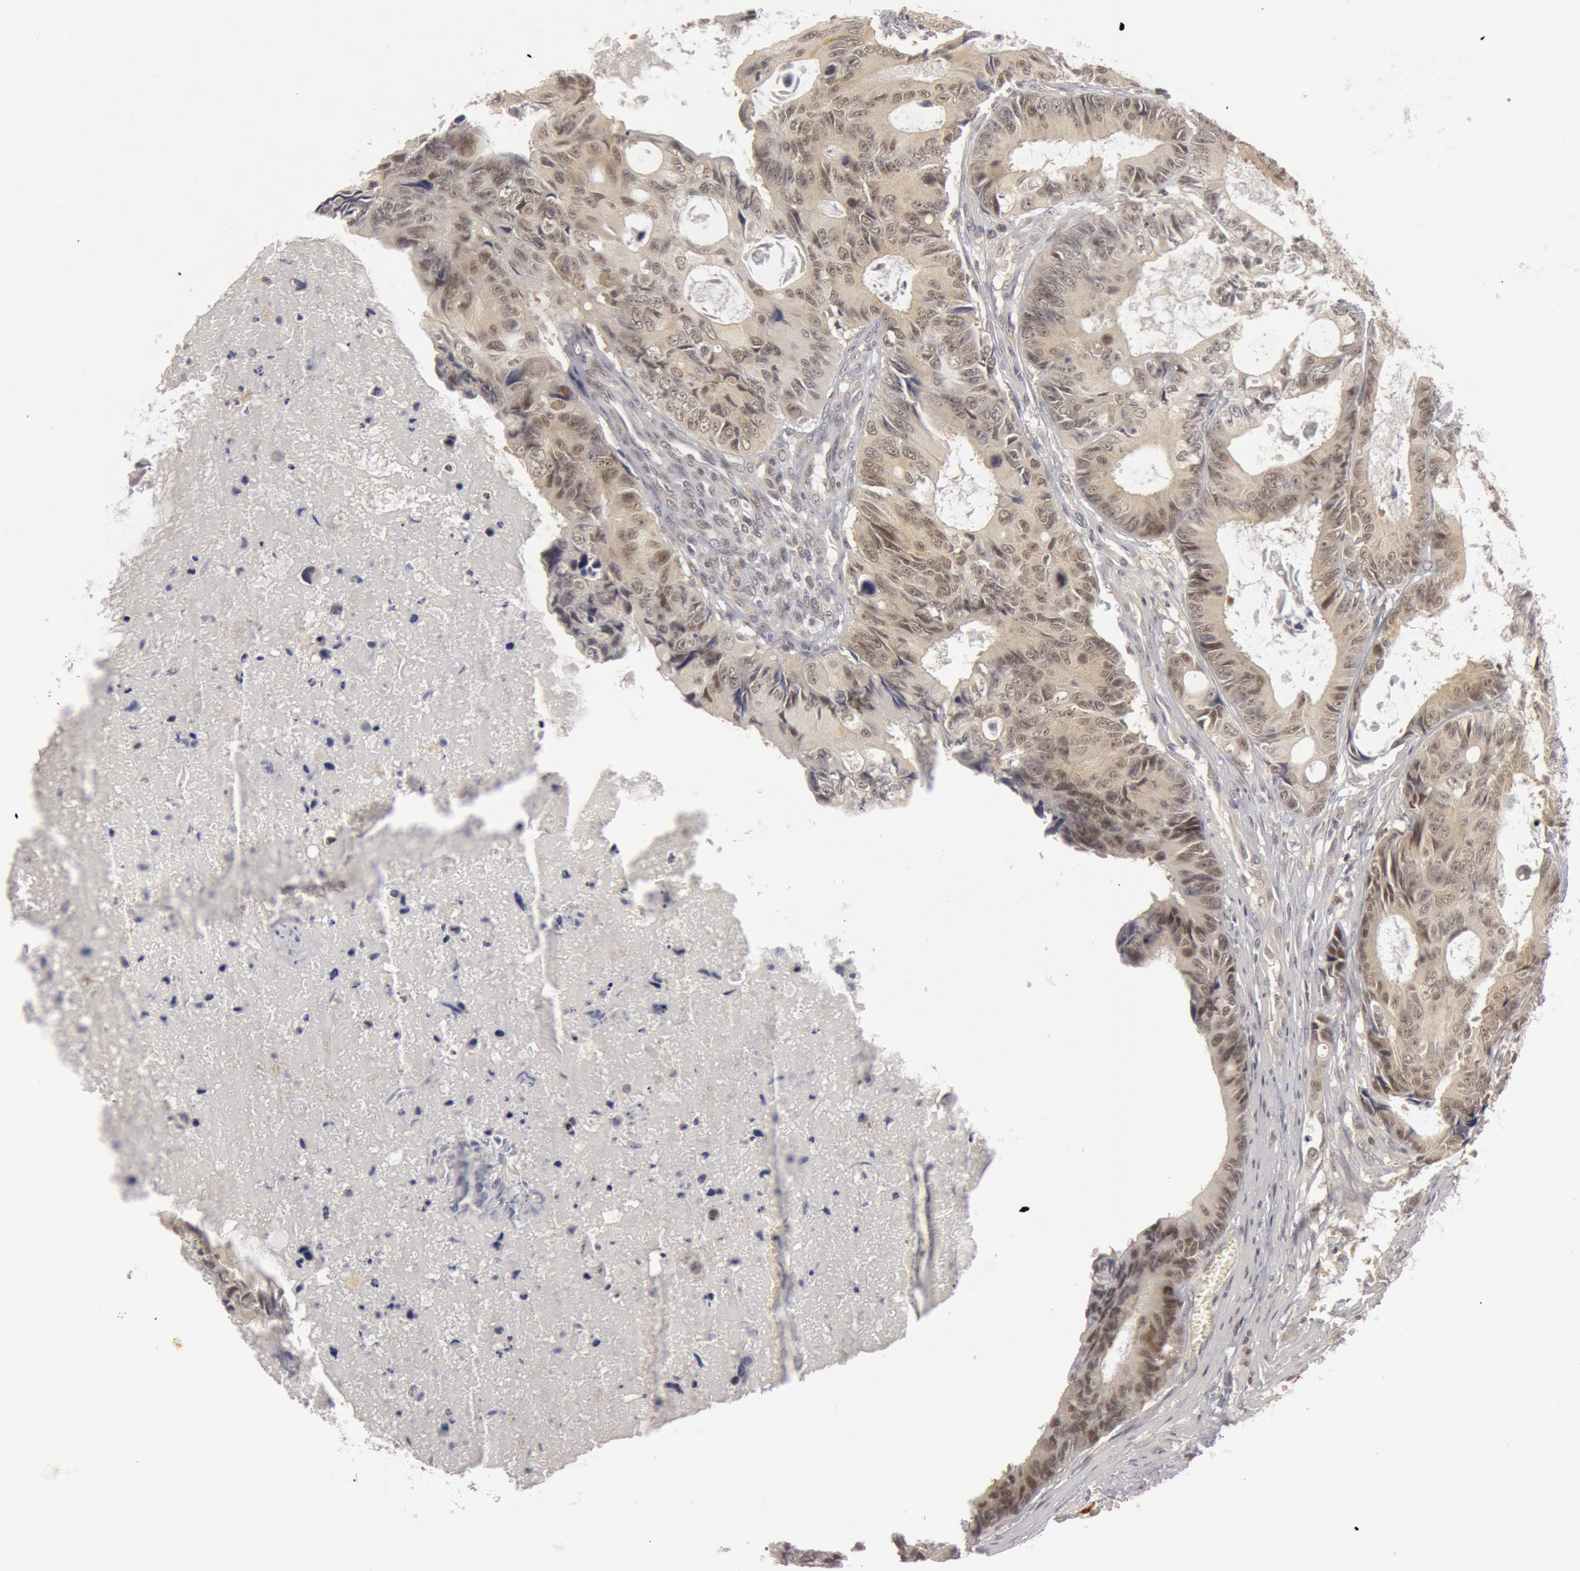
{"staining": {"intensity": "moderate", "quantity": ">75%", "location": "nuclear"}, "tissue": "colorectal cancer", "cell_type": "Tumor cells", "image_type": "cancer", "snomed": [{"axis": "morphology", "description": "Adenocarcinoma, NOS"}, {"axis": "topography", "description": "Rectum"}], "caption": "Moderate nuclear positivity is identified in about >75% of tumor cells in colorectal cancer.", "gene": "OASL", "patient": {"sex": "female", "age": 98}}